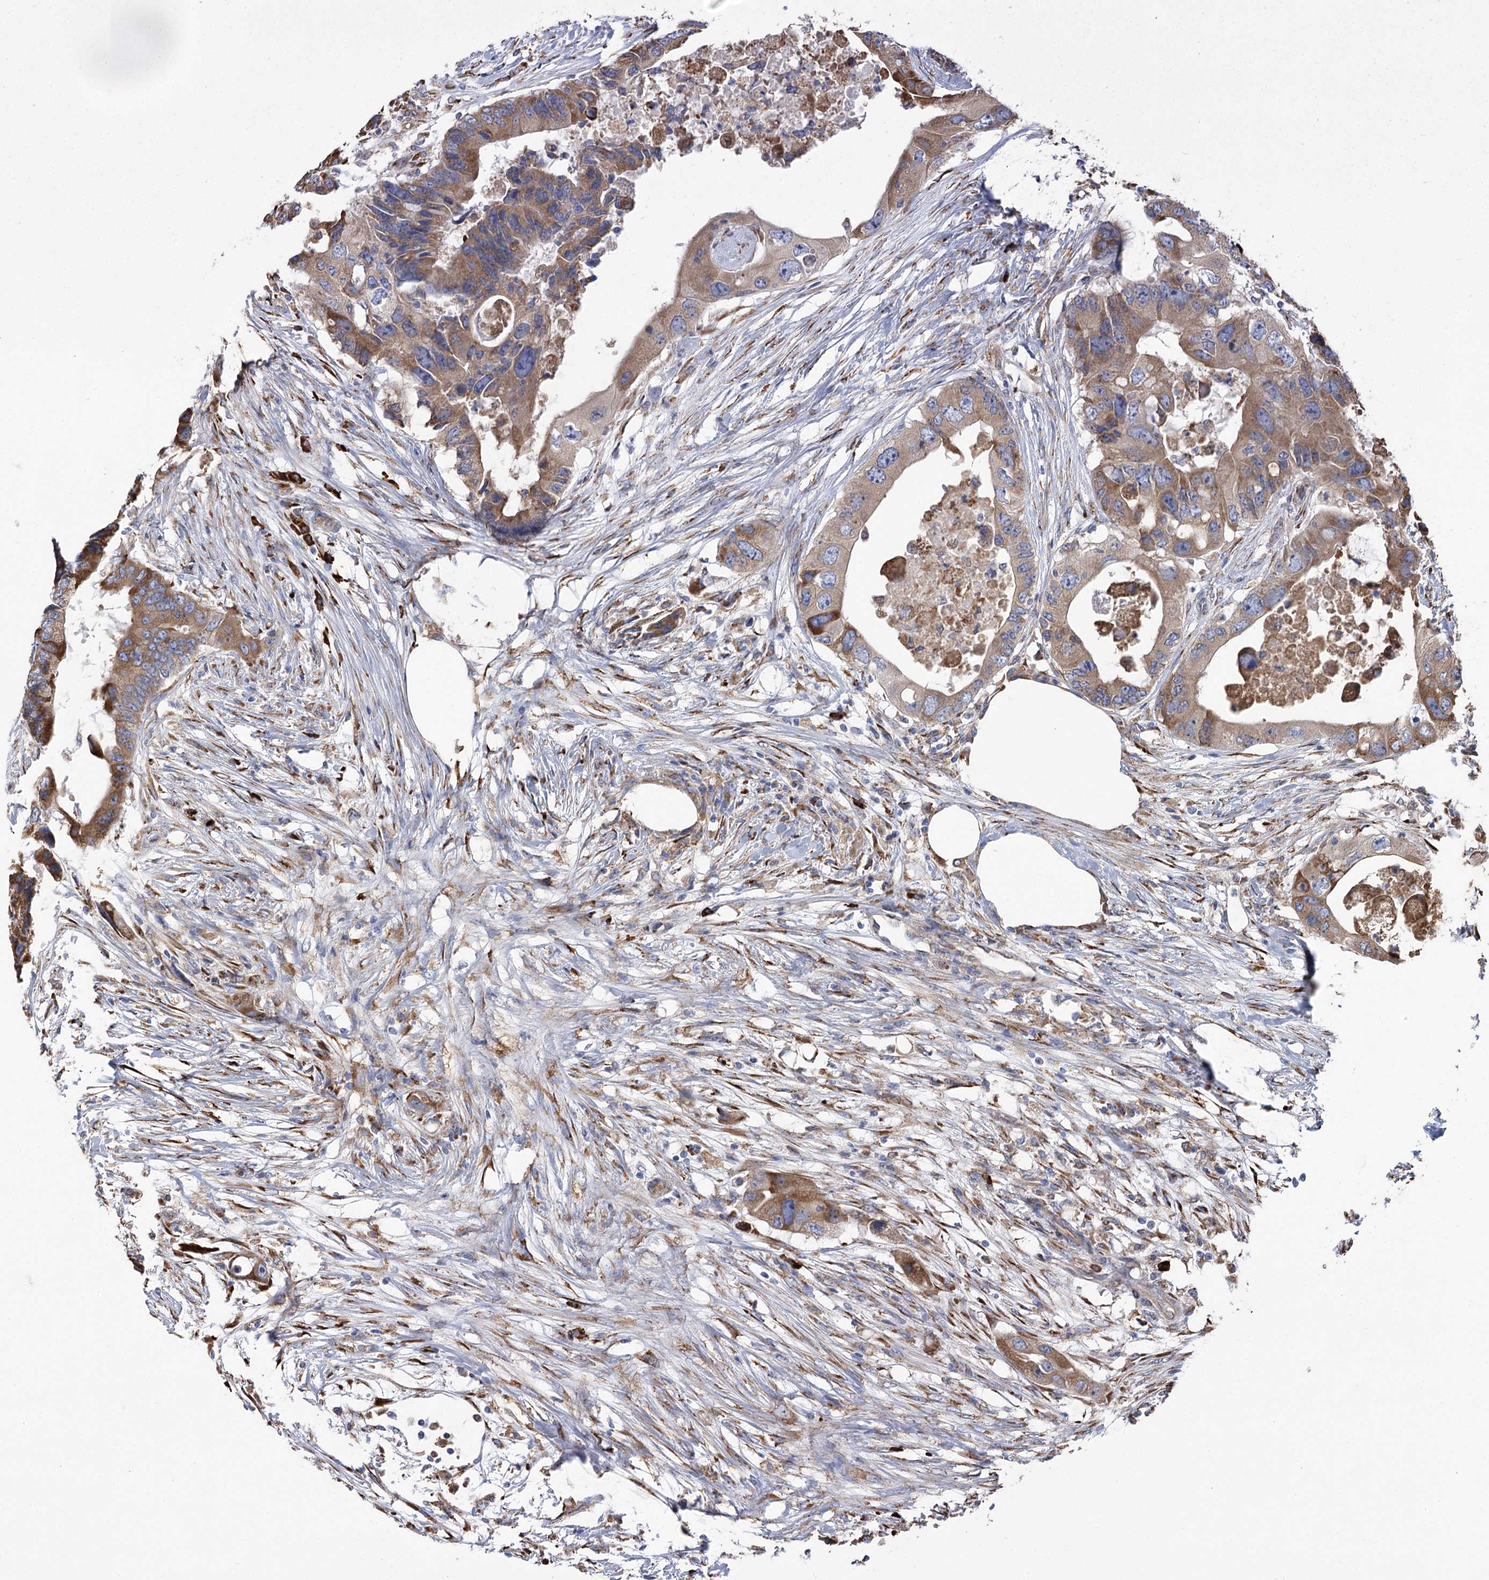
{"staining": {"intensity": "moderate", "quantity": ">75%", "location": "cytoplasmic/membranous"}, "tissue": "colorectal cancer", "cell_type": "Tumor cells", "image_type": "cancer", "snomed": [{"axis": "morphology", "description": "Adenocarcinoma, NOS"}, {"axis": "topography", "description": "Colon"}], "caption": "Protein expression analysis of colorectal adenocarcinoma exhibits moderate cytoplasmic/membranous expression in approximately >75% of tumor cells.", "gene": "METTL24", "patient": {"sex": "male", "age": 71}}